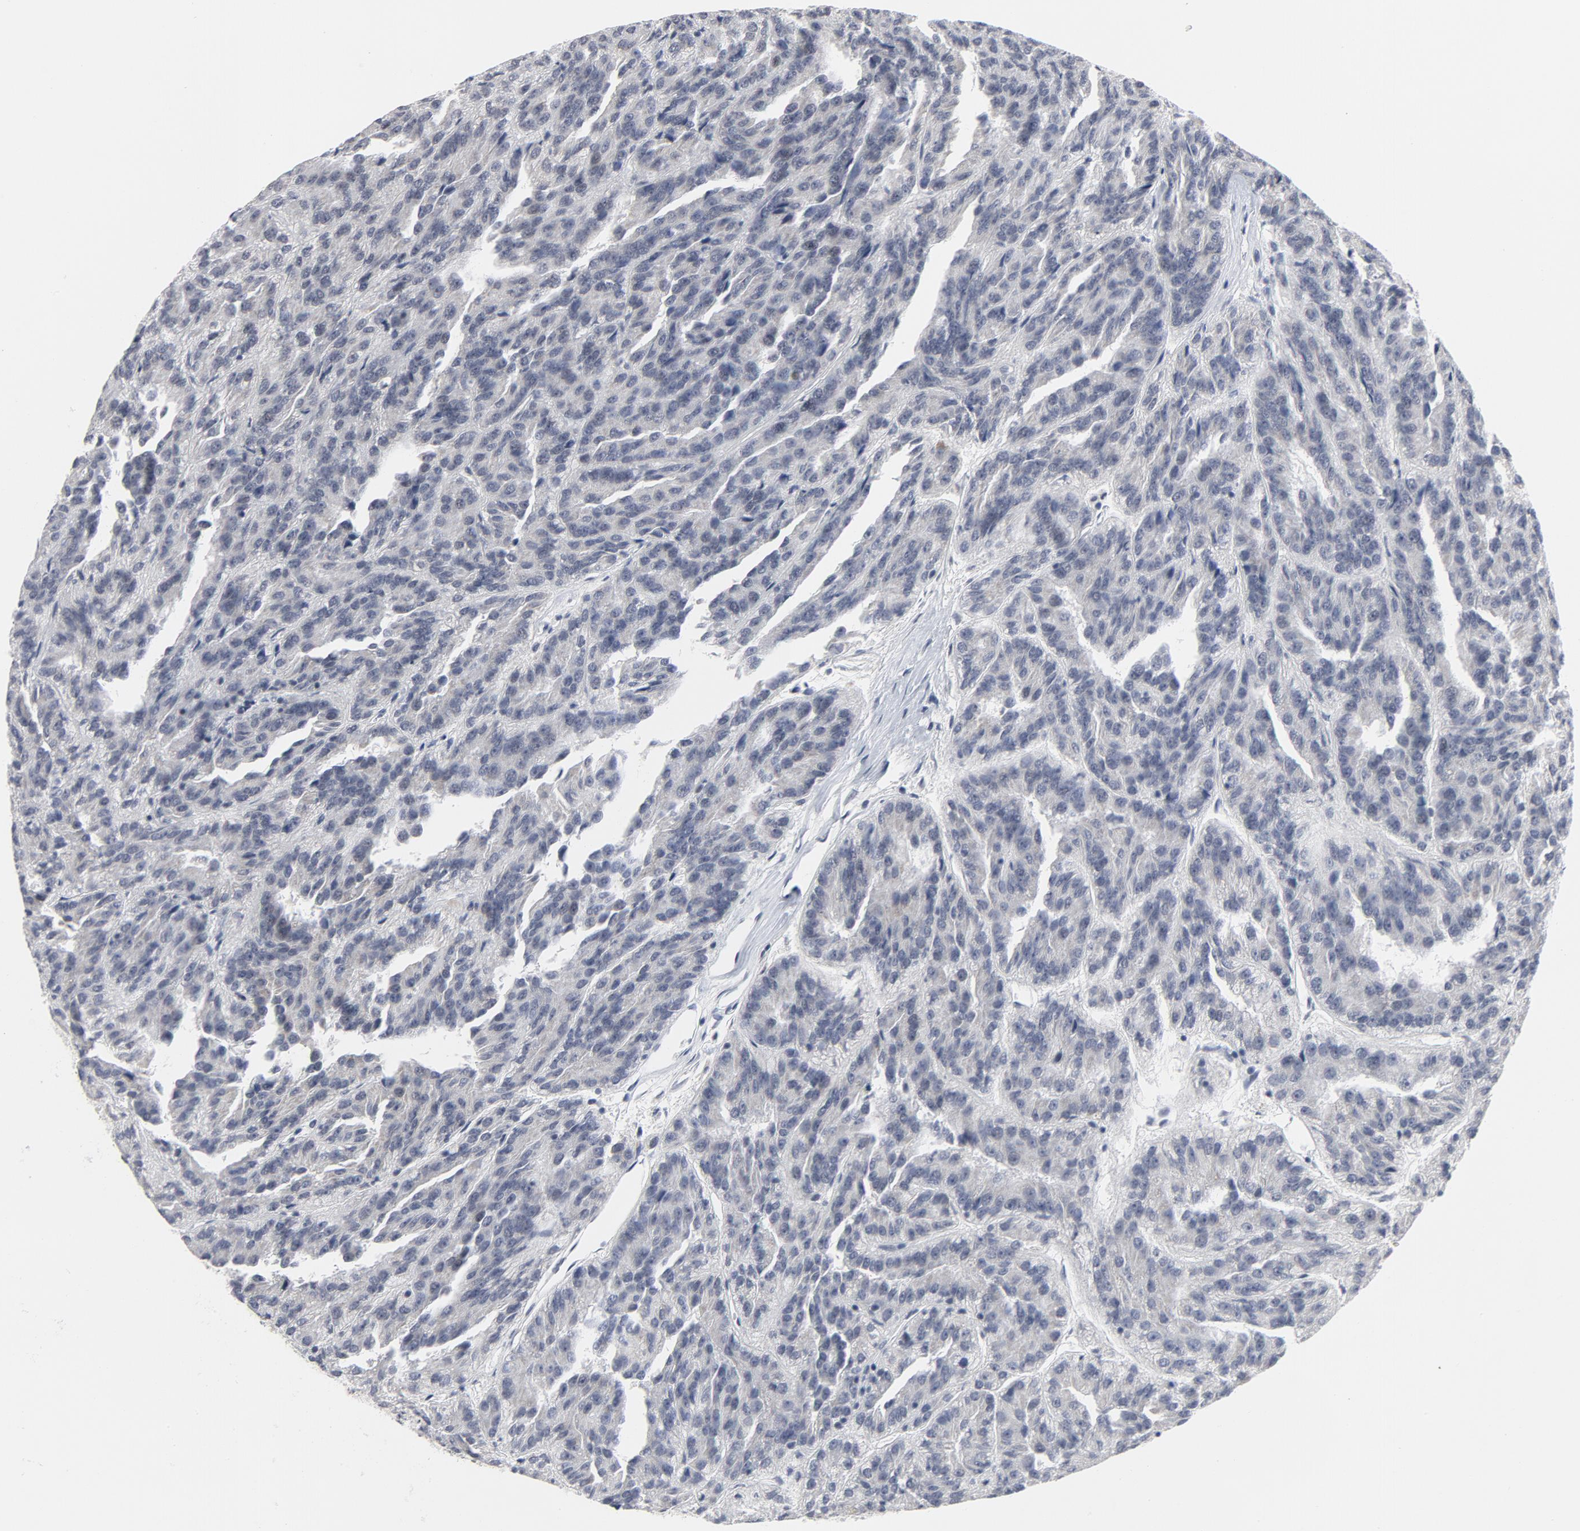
{"staining": {"intensity": "weak", "quantity": "<25%", "location": "cytoplasmic/membranous,nuclear"}, "tissue": "renal cancer", "cell_type": "Tumor cells", "image_type": "cancer", "snomed": [{"axis": "morphology", "description": "Adenocarcinoma, NOS"}, {"axis": "topography", "description": "Kidney"}], "caption": "High magnification brightfield microscopy of renal adenocarcinoma stained with DAB (3,3'-diaminobenzidine) (brown) and counterstained with hematoxylin (blue): tumor cells show no significant staining. The staining is performed using DAB (3,3'-diaminobenzidine) brown chromogen with nuclei counter-stained in using hematoxylin.", "gene": "GABPA", "patient": {"sex": "male", "age": 46}}